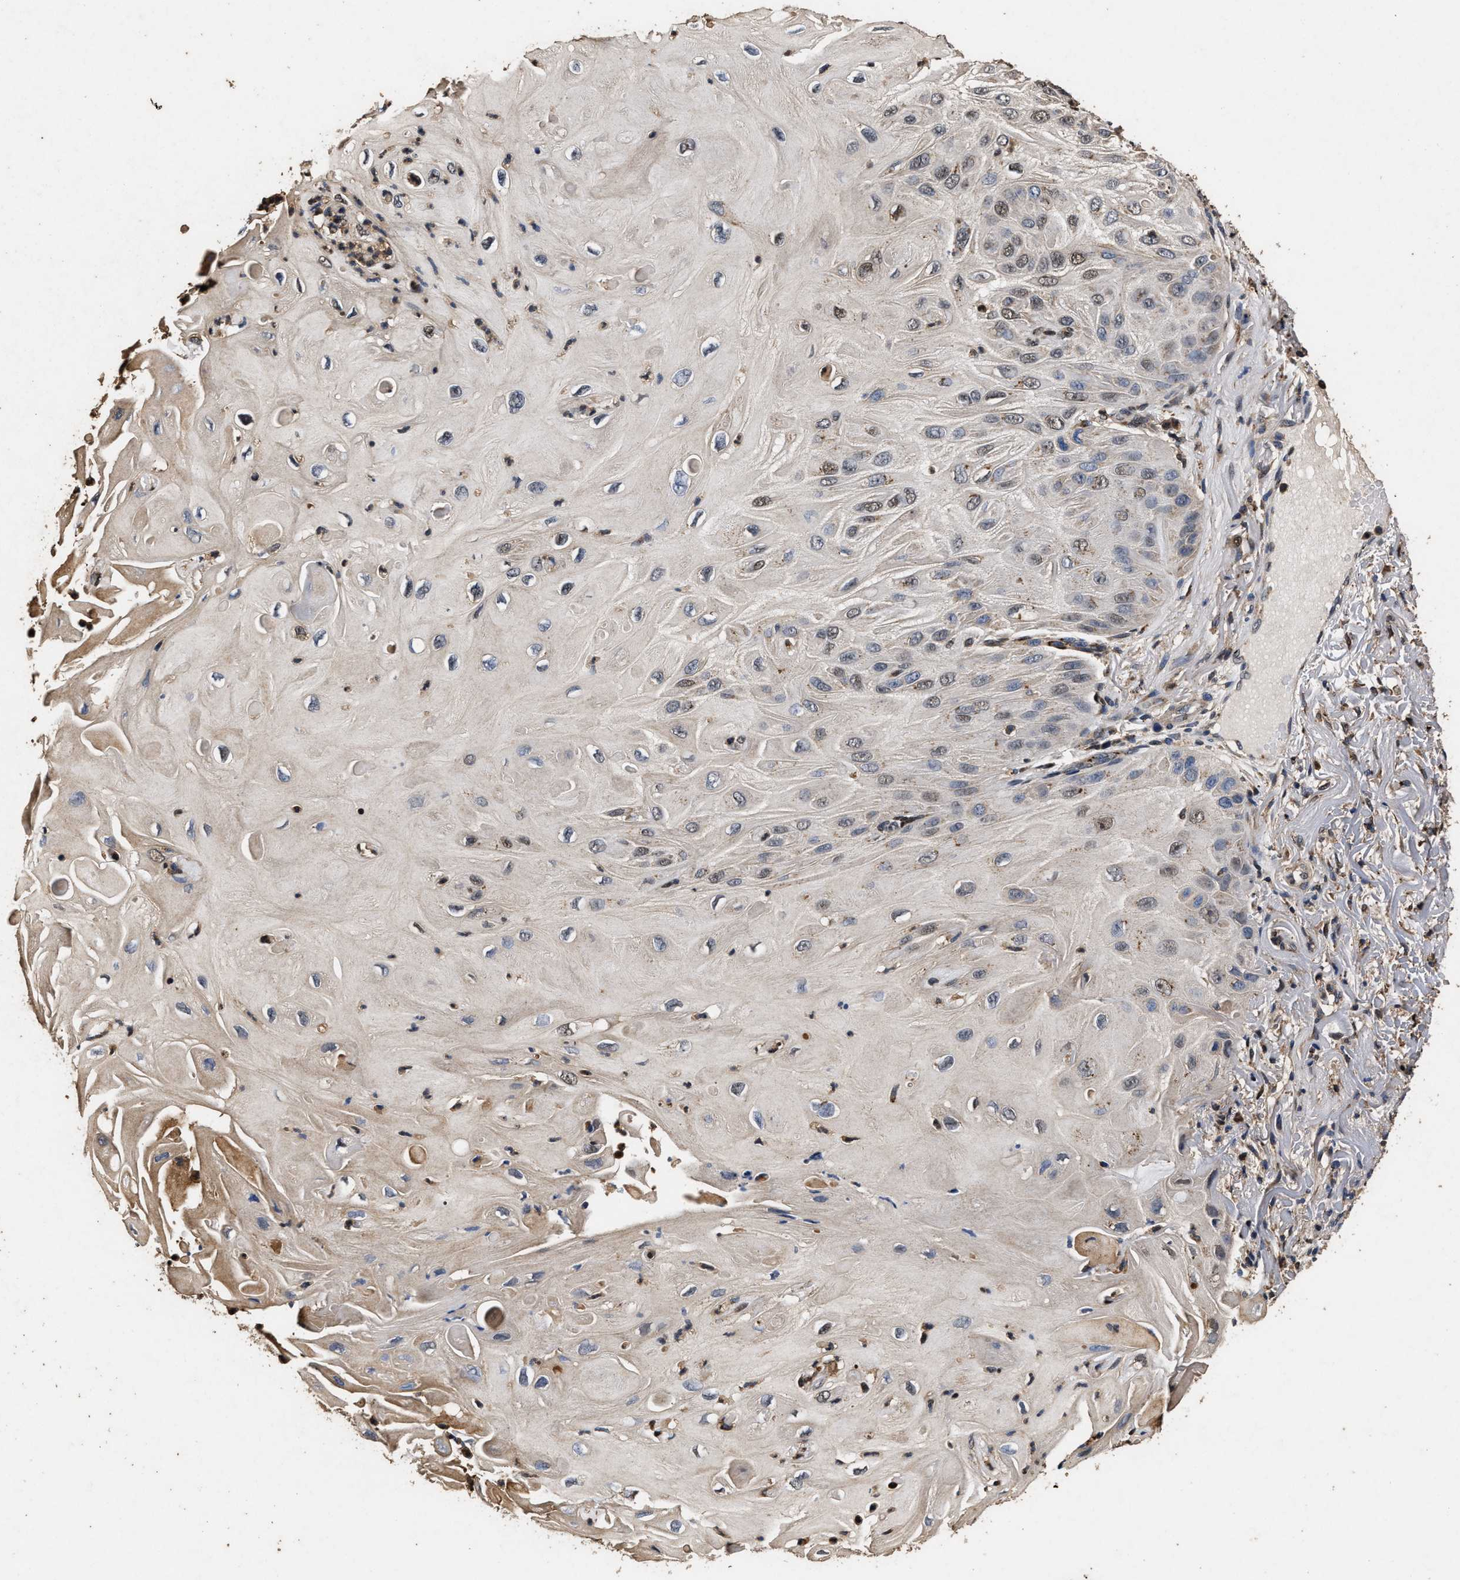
{"staining": {"intensity": "weak", "quantity": "25%-75%", "location": "nuclear"}, "tissue": "skin cancer", "cell_type": "Tumor cells", "image_type": "cancer", "snomed": [{"axis": "morphology", "description": "Squamous cell carcinoma, NOS"}, {"axis": "topography", "description": "Skin"}], "caption": "Immunohistochemistry (IHC) of skin cancer (squamous cell carcinoma) exhibits low levels of weak nuclear positivity in approximately 25%-75% of tumor cells.", "gene": "TPST2", "patient": {"sex": "female", "age": 77}}